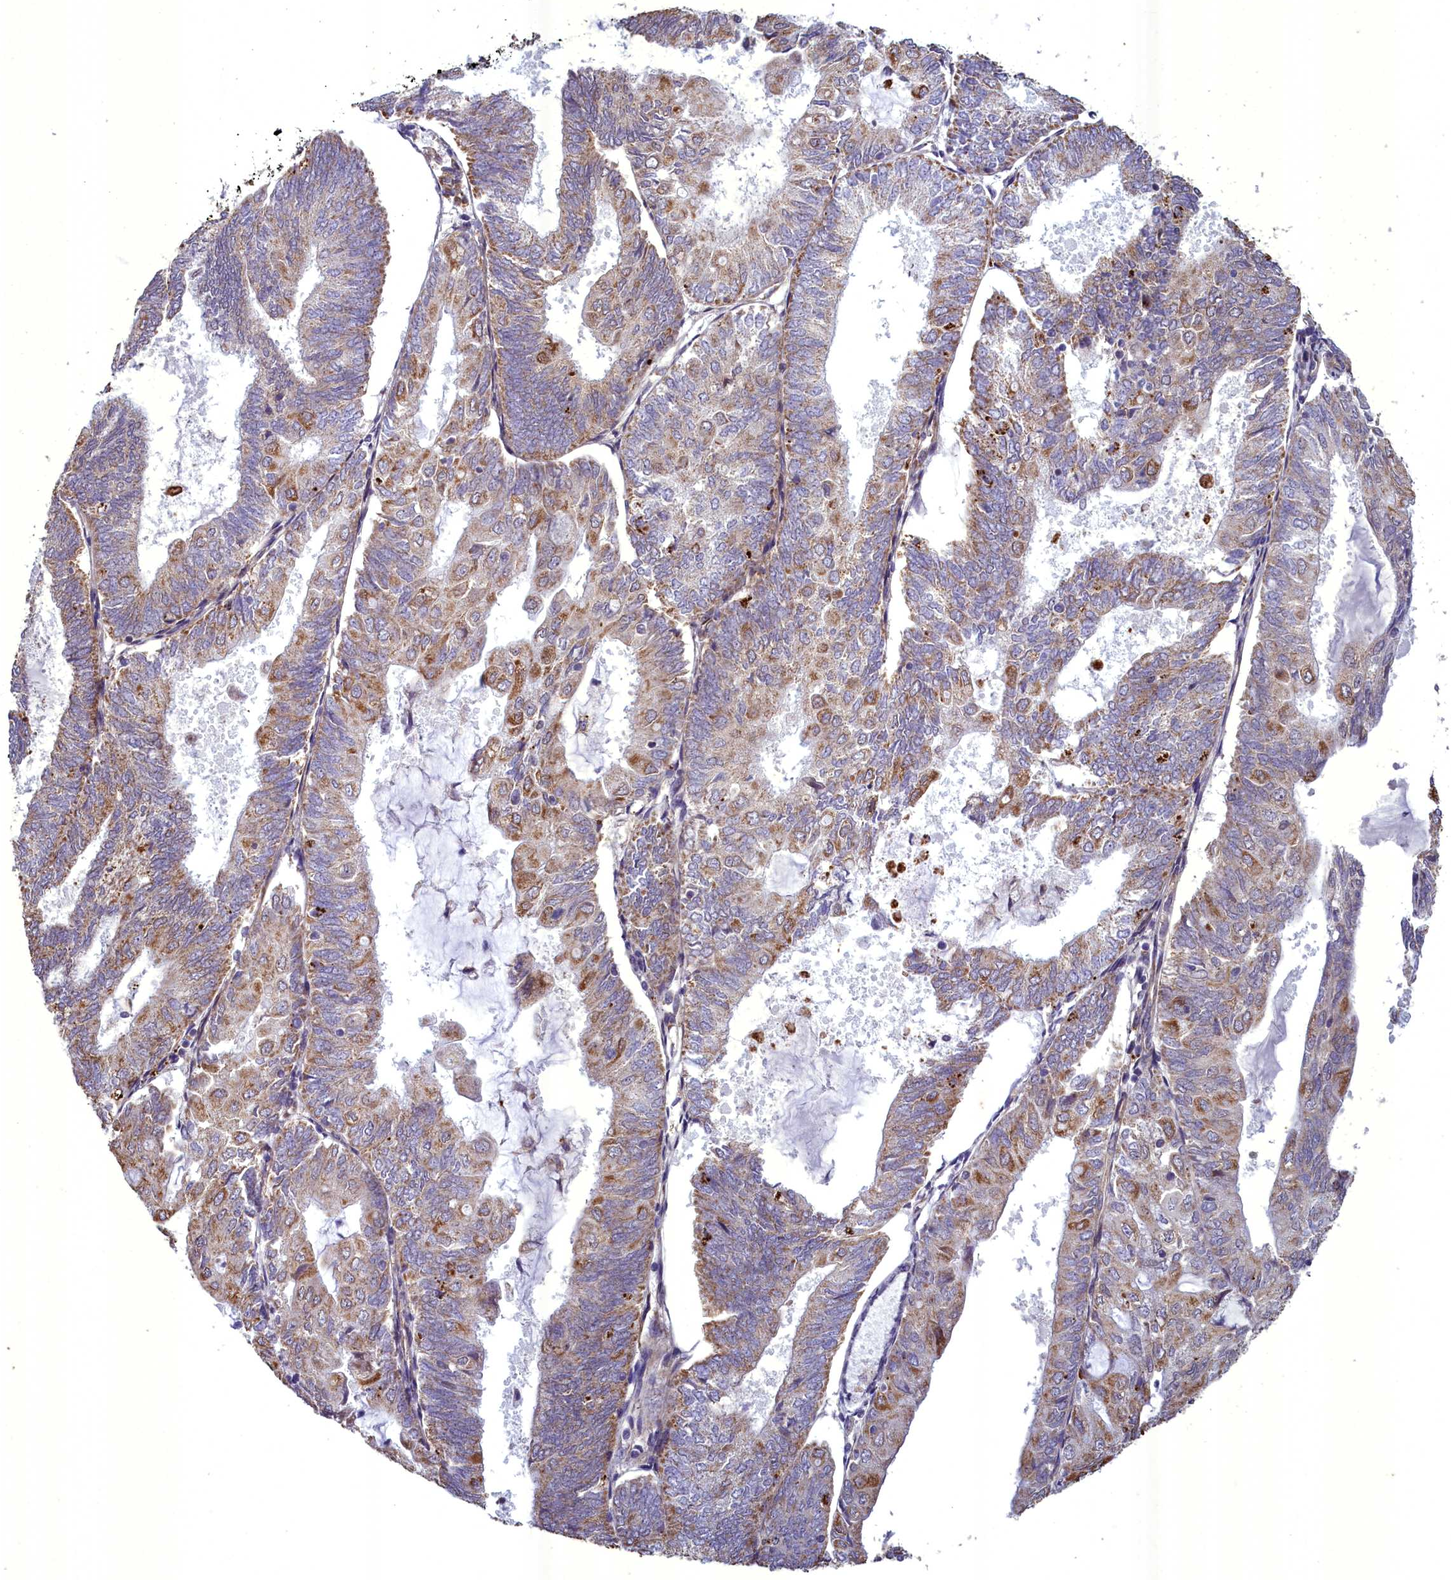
{"staining": {"intensity": "moderate", "quantity": "25%-75%", "location": "cytoplasmic/membranous"}, "tissue": "endometrial cancer", "cell_type": "Tumor cells", "image_type": "cancer", "snomed": [{"axis": "morphology", "description": "Adenocarcinoma, NOS"}, {"axis": "topography", "description": "Endometrium"}], "caption": "A brown stain labels moderate cytoplasmic/membranous expression of a protein in endometrial cancer tumor cells.", "gene": "ACAD8", "patient": {"sex": "female", "age": 81}}